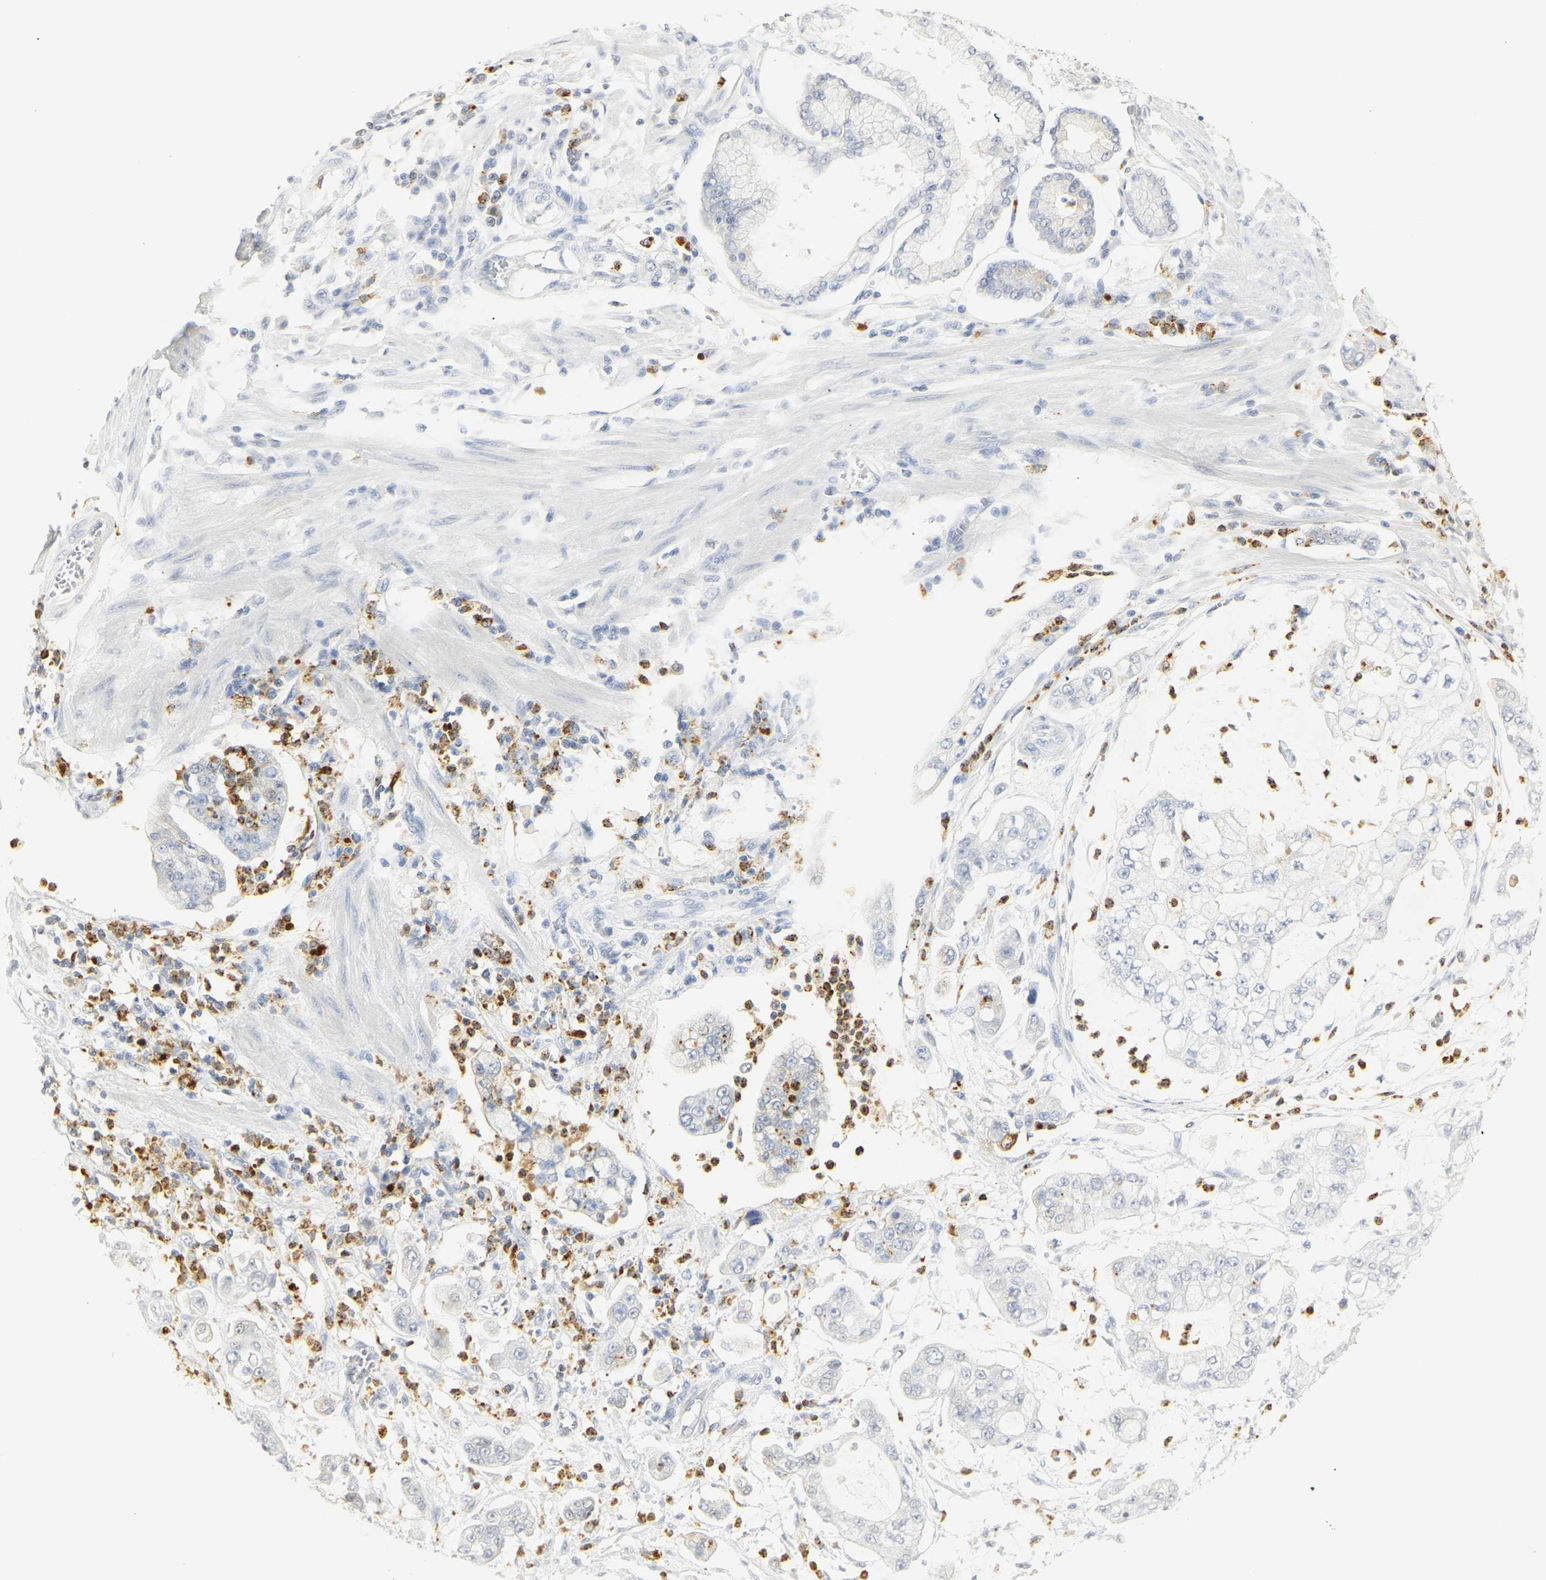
{"staining": {"intensity": "negative", "quantity": "none", "location": "none"}, "tissue": "stomach cancer", "cell_type": "Tumor cells", "image_type": "cancer", "snomed": [{"axis": "morphology", "description": "Adenocarcinoma, NOS"}, {"axis": "topography", "description": "Stomach"}], "caption": "The photomicrograph reveals no significant expression in tumor cells of stomach cancer (adenocarcinoma). (Brightfield microscopy of DAB immunohistochemistry at high magnification).", "gene": "MPO", "patient": {"sex": "male", "age": 76}}